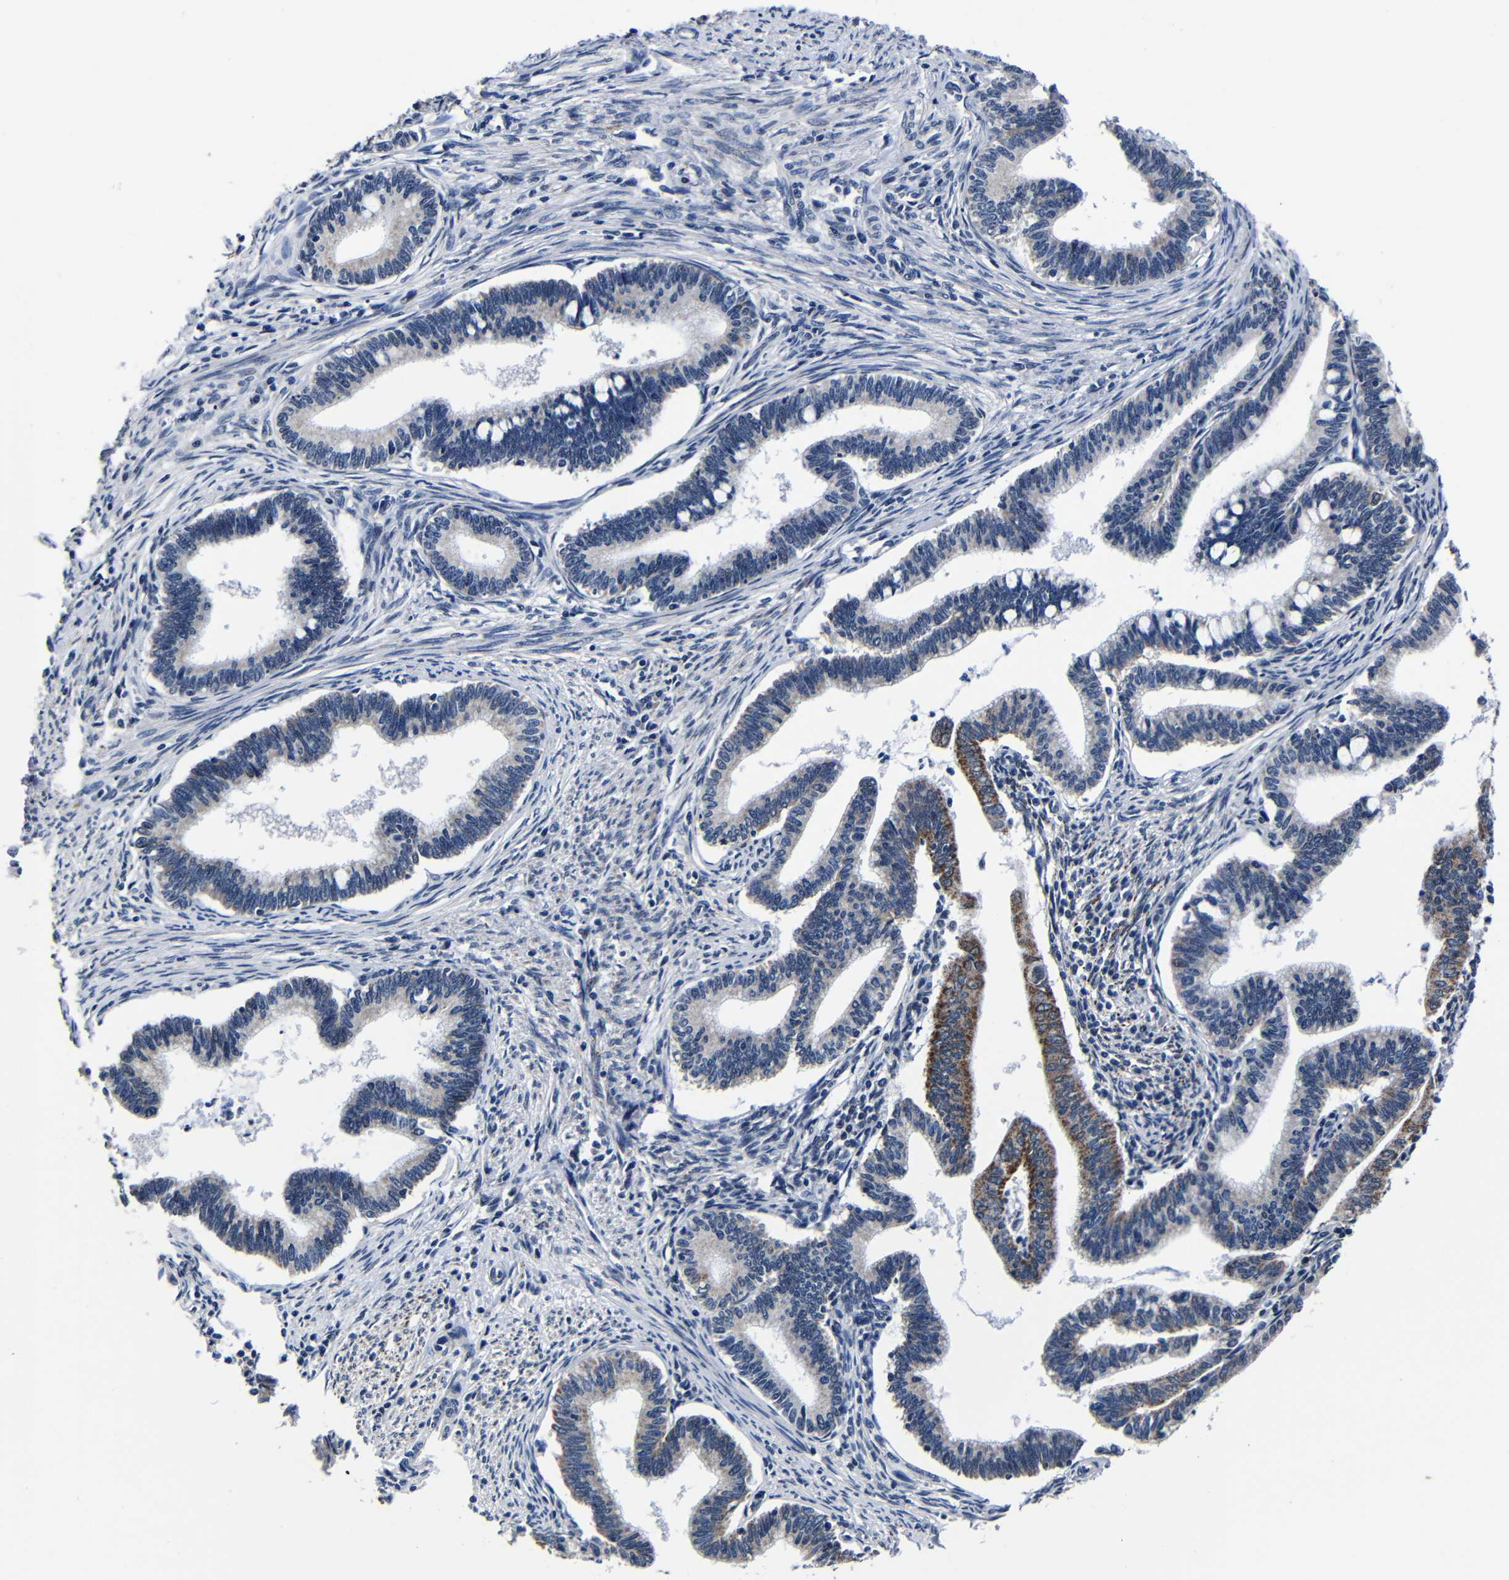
{"staining": {"intensity": "strong", "quantity": "<25%", "location": "cytoplasmic/membranous"}, "tissue": "cervical cancer", "cell_type": "Tumor cells", "image_type": "cancer", "snomed": [{"axis": "morphology", "description": "Adenocarcinoma, NOS"}, {"axis": "topography", "description": "Cervix"}], "caption": "Human cervical cancer stained for a protein (brown) shows strong cytoplasmic/membranous positive positivity in approximately <25% of tumor cells.", "gene": "DEPP1", "patient": {"sex": "female", "age": 36}}